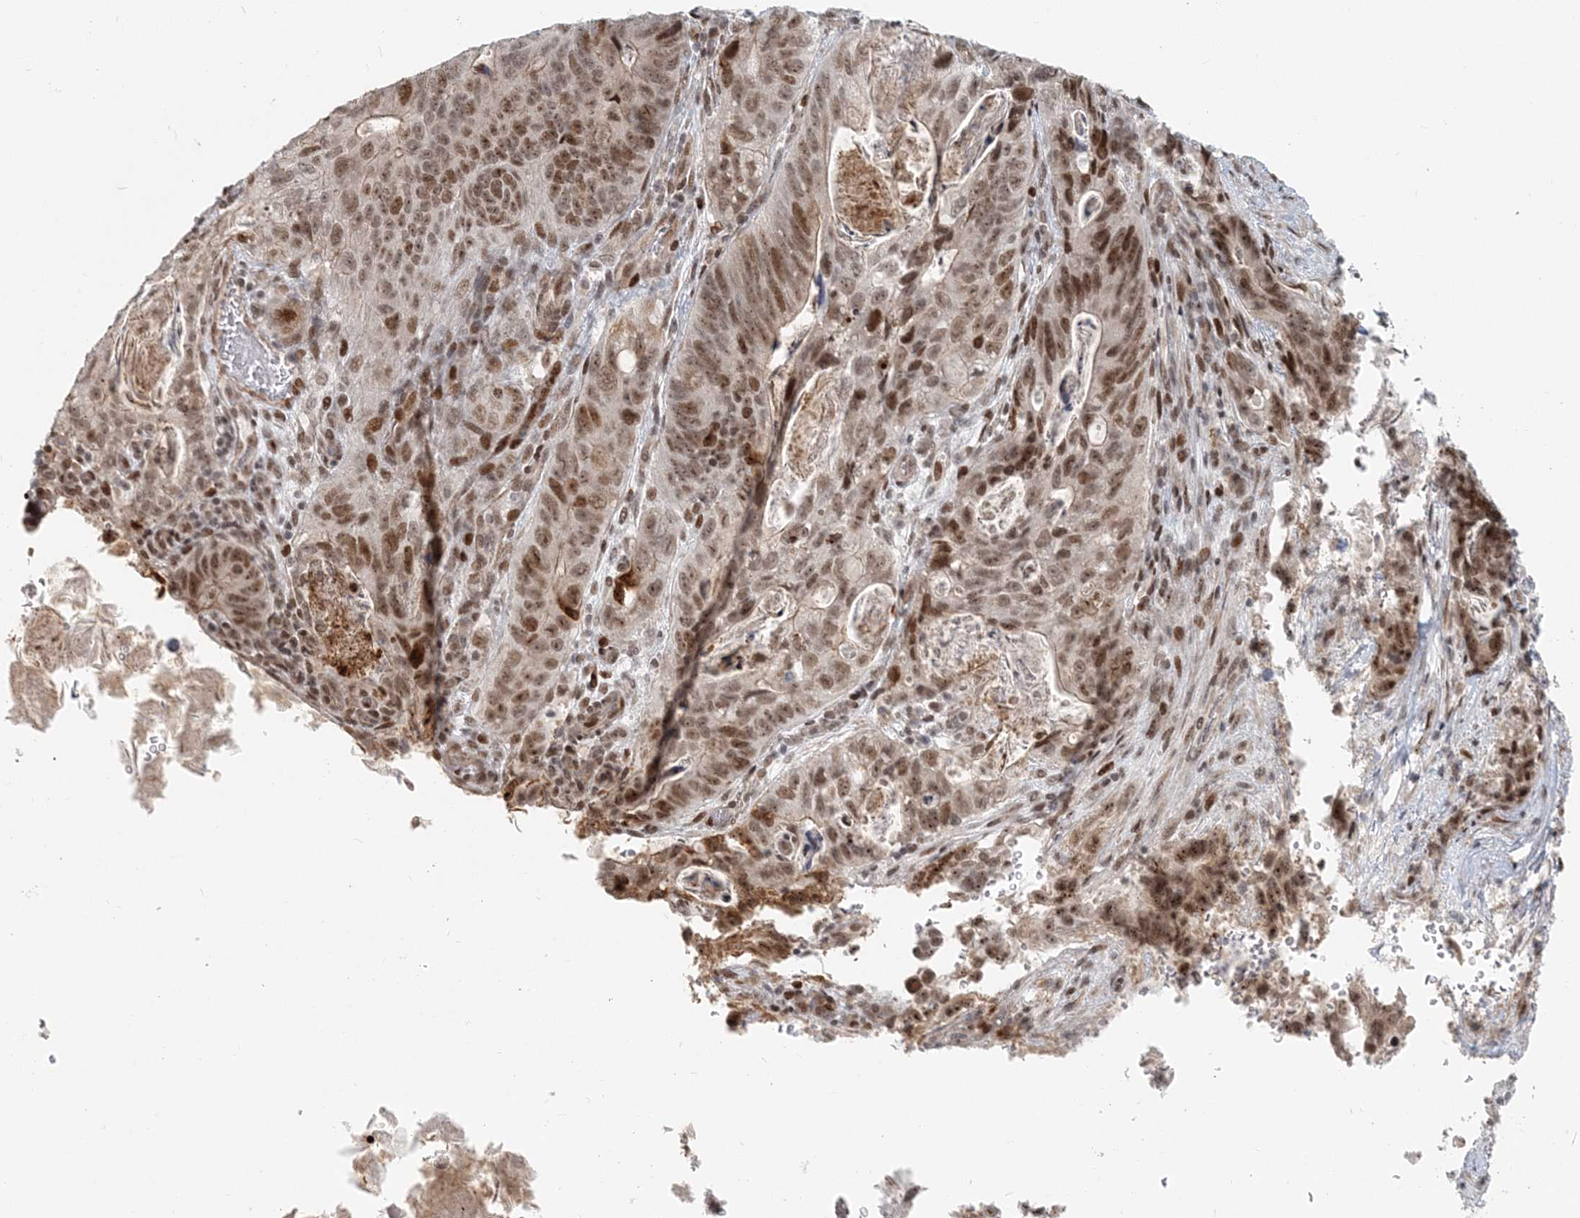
{"staining": {"intensity": "moderate", "quantity": ">75%", "location": "nuclear"}, "tissue": "stomach cancer", "cell_type": "Tumor cells", "image_type": "cancer", "snomed": [{"axis": "morphology", "description": "Normal tissue, NOS"}, {"axis": "morphology", "description": "Adenocarcinoma, NOS"}, {"axis": "topography", "description": "Stomach"}], "caption": "Protein expression analysis of adenocarcinoma (stomach) reveals moderate nuclear positivity in approximately >75% of tumor cells. (DAB (3,3'-diaminobenzidine) IHC, brown staining for protein, blue staining for nuclei).", "gene": "BAZ1B", "patient": {"sex": "female", "age": 89}}